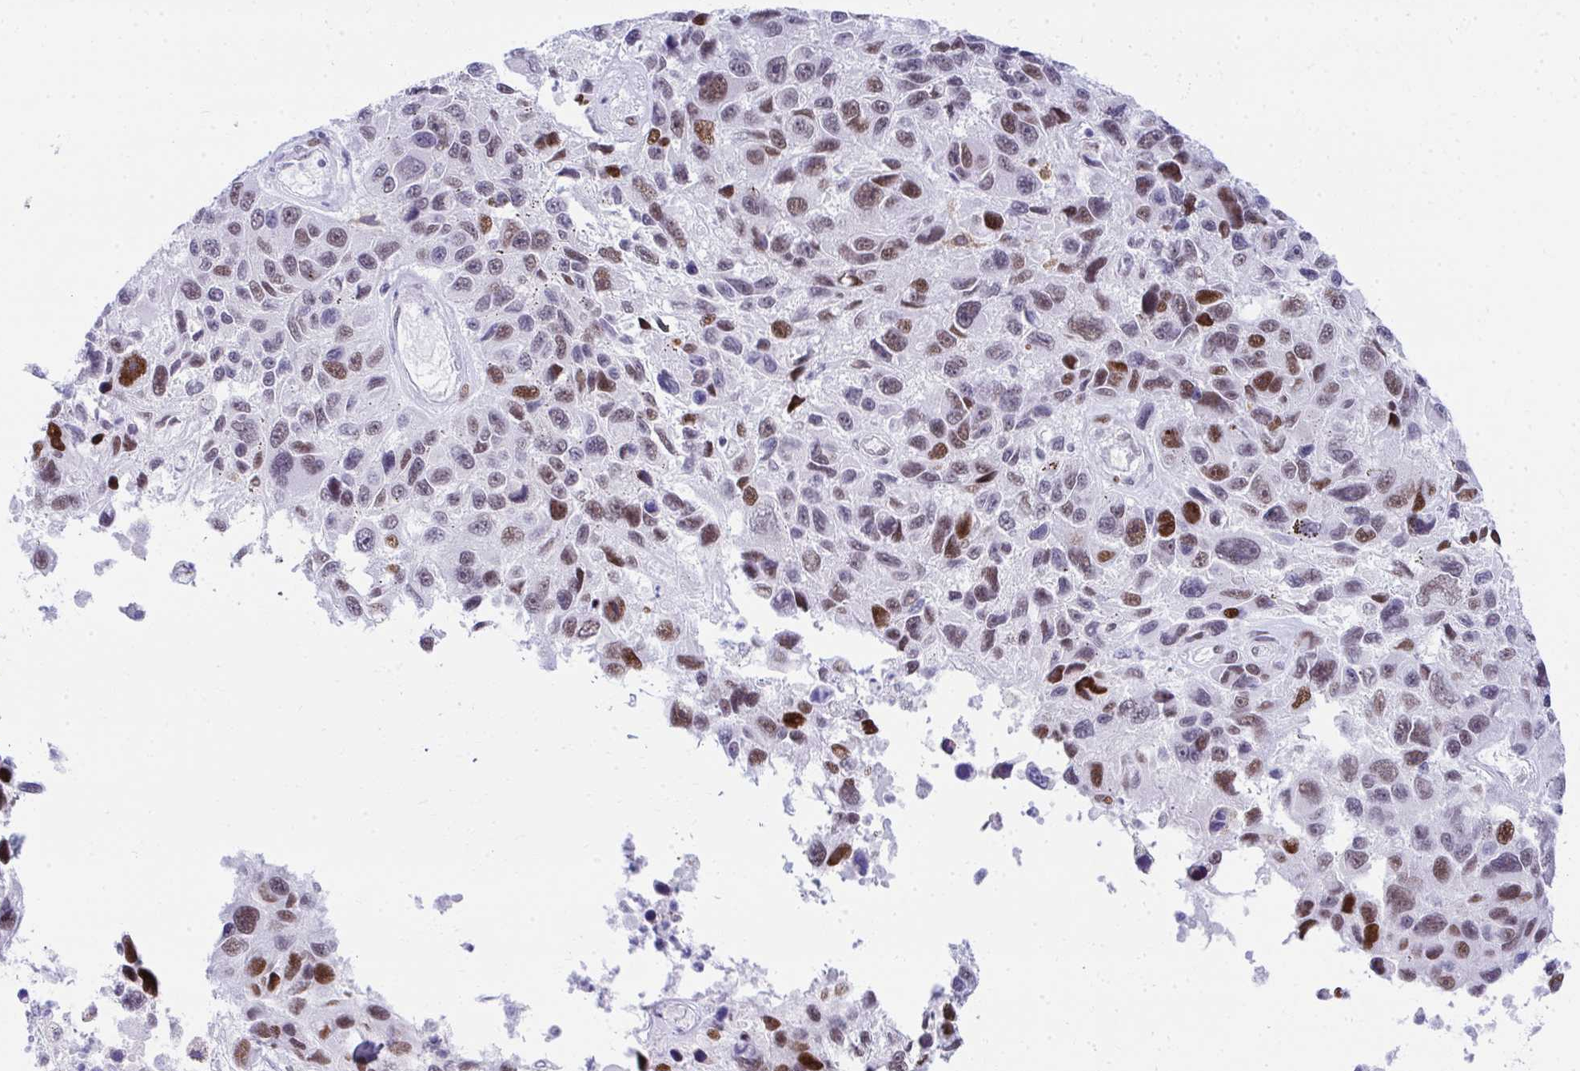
{"staining": {"intensity": "moderate", "quantity": ">75%", "location": "nuclear"}, "tissue": "melanoma", "cell_type": "Tumor cells", "image_type": "cancer", "snomed": [{"axis": "morphology", "description": "Malignant melanoma, NOS"}, {"axis": "topography", "description": "Skin"}], "caption": "Protein positivity by IHC exhibits moderate nuclear expression in about >75% of tumor cells in melanoma. The protein of interest is shown in brown color, while the nuclei are stained blue.", "gene": "GLDN", "patient": {"sex": "male", "age": 53}}